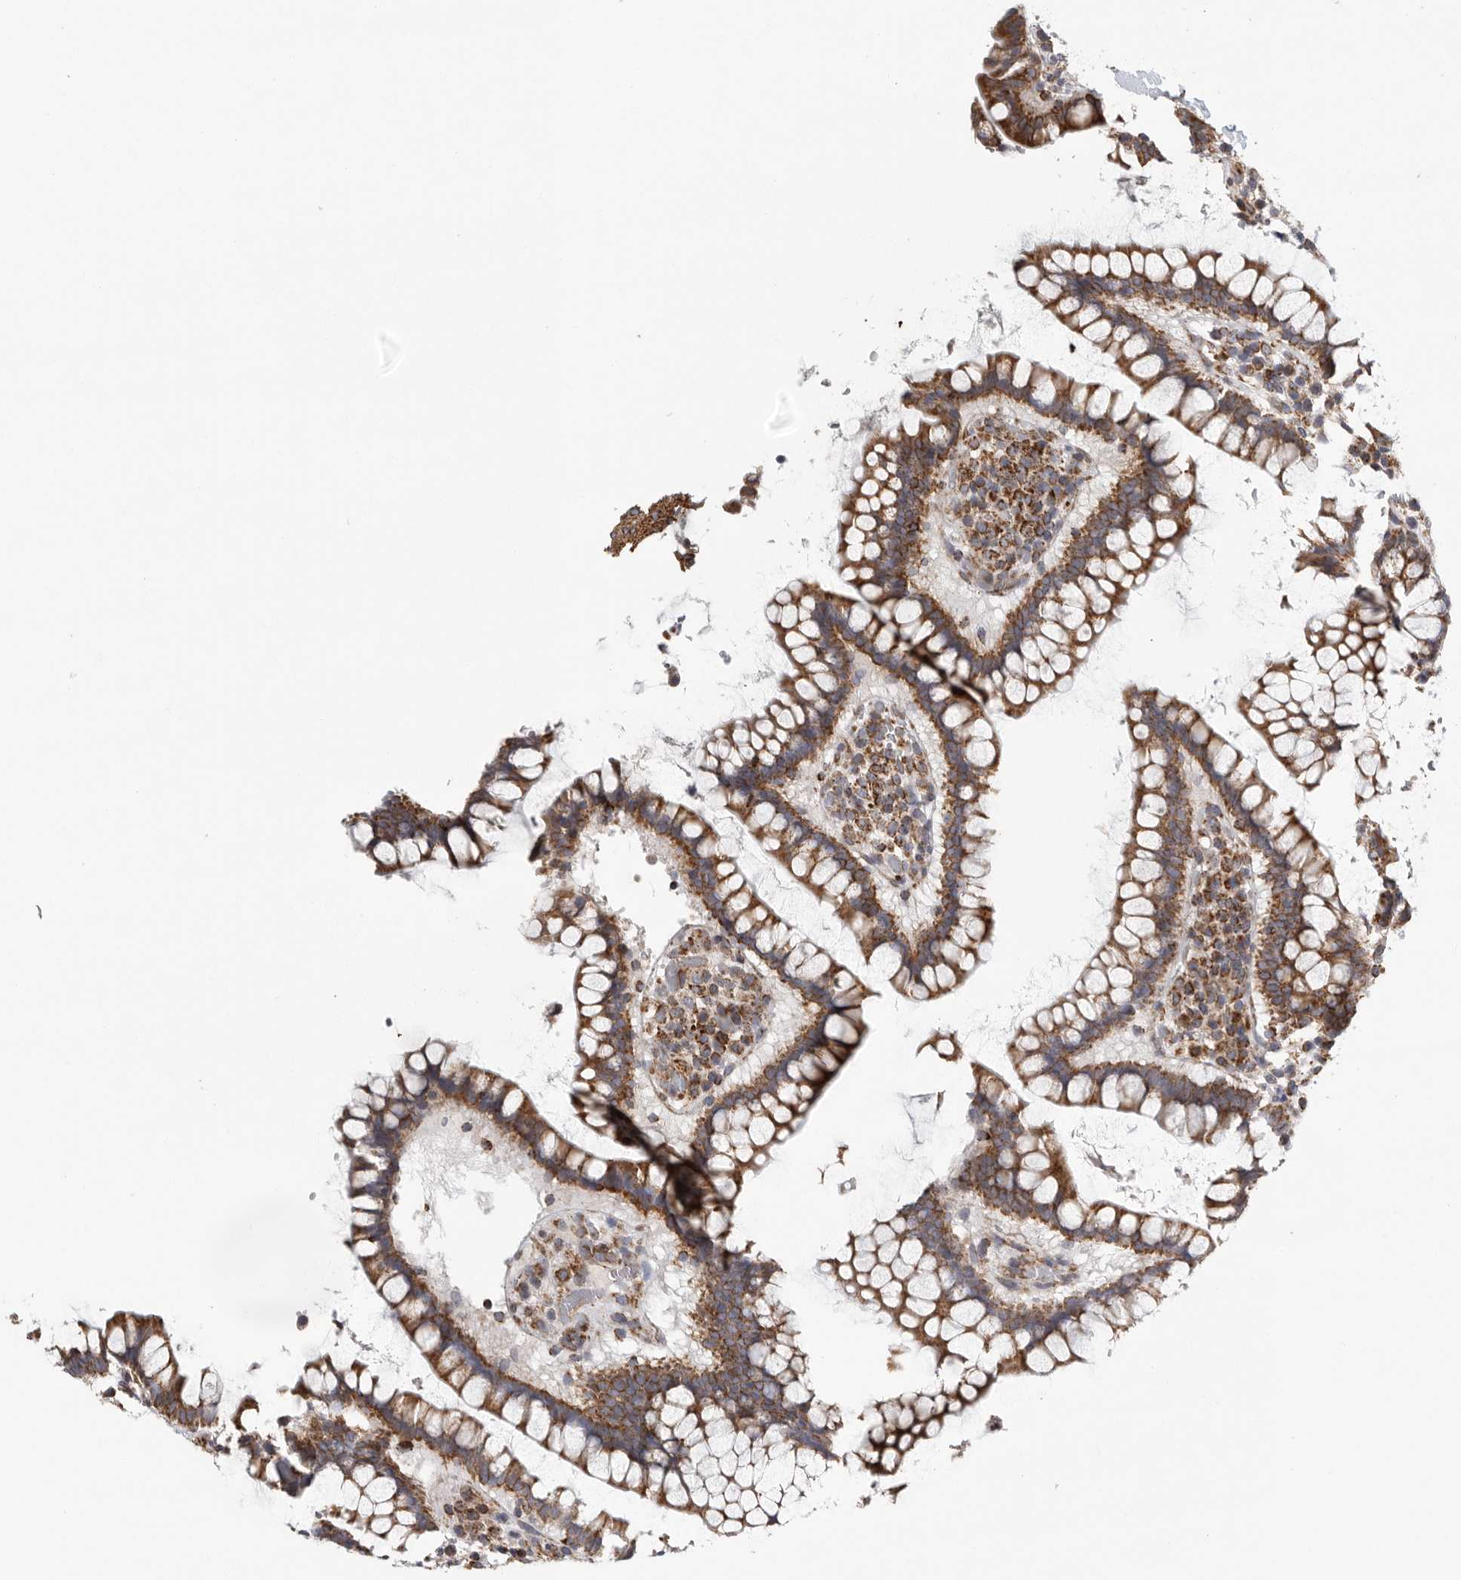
{"staining": {"intensity": "moderate", "quantity": ">75%", "location": "cytoplasmic/membranous"}, "tissue": "colon", "cell_type": "Endothelial cells", "image_type": "normal", "snomed": [{"axis": "morphology", "description": "Normal tissue, NOS"}, {"axis": "topography", "description": "Colon"}], "caption": "Moderate cytoplasmic/membranous protein expression is appreciated in about >75% of endothelial cells in colon.", "gene": "FKBP8", "patient": {"sex": "female", "age": 79}}